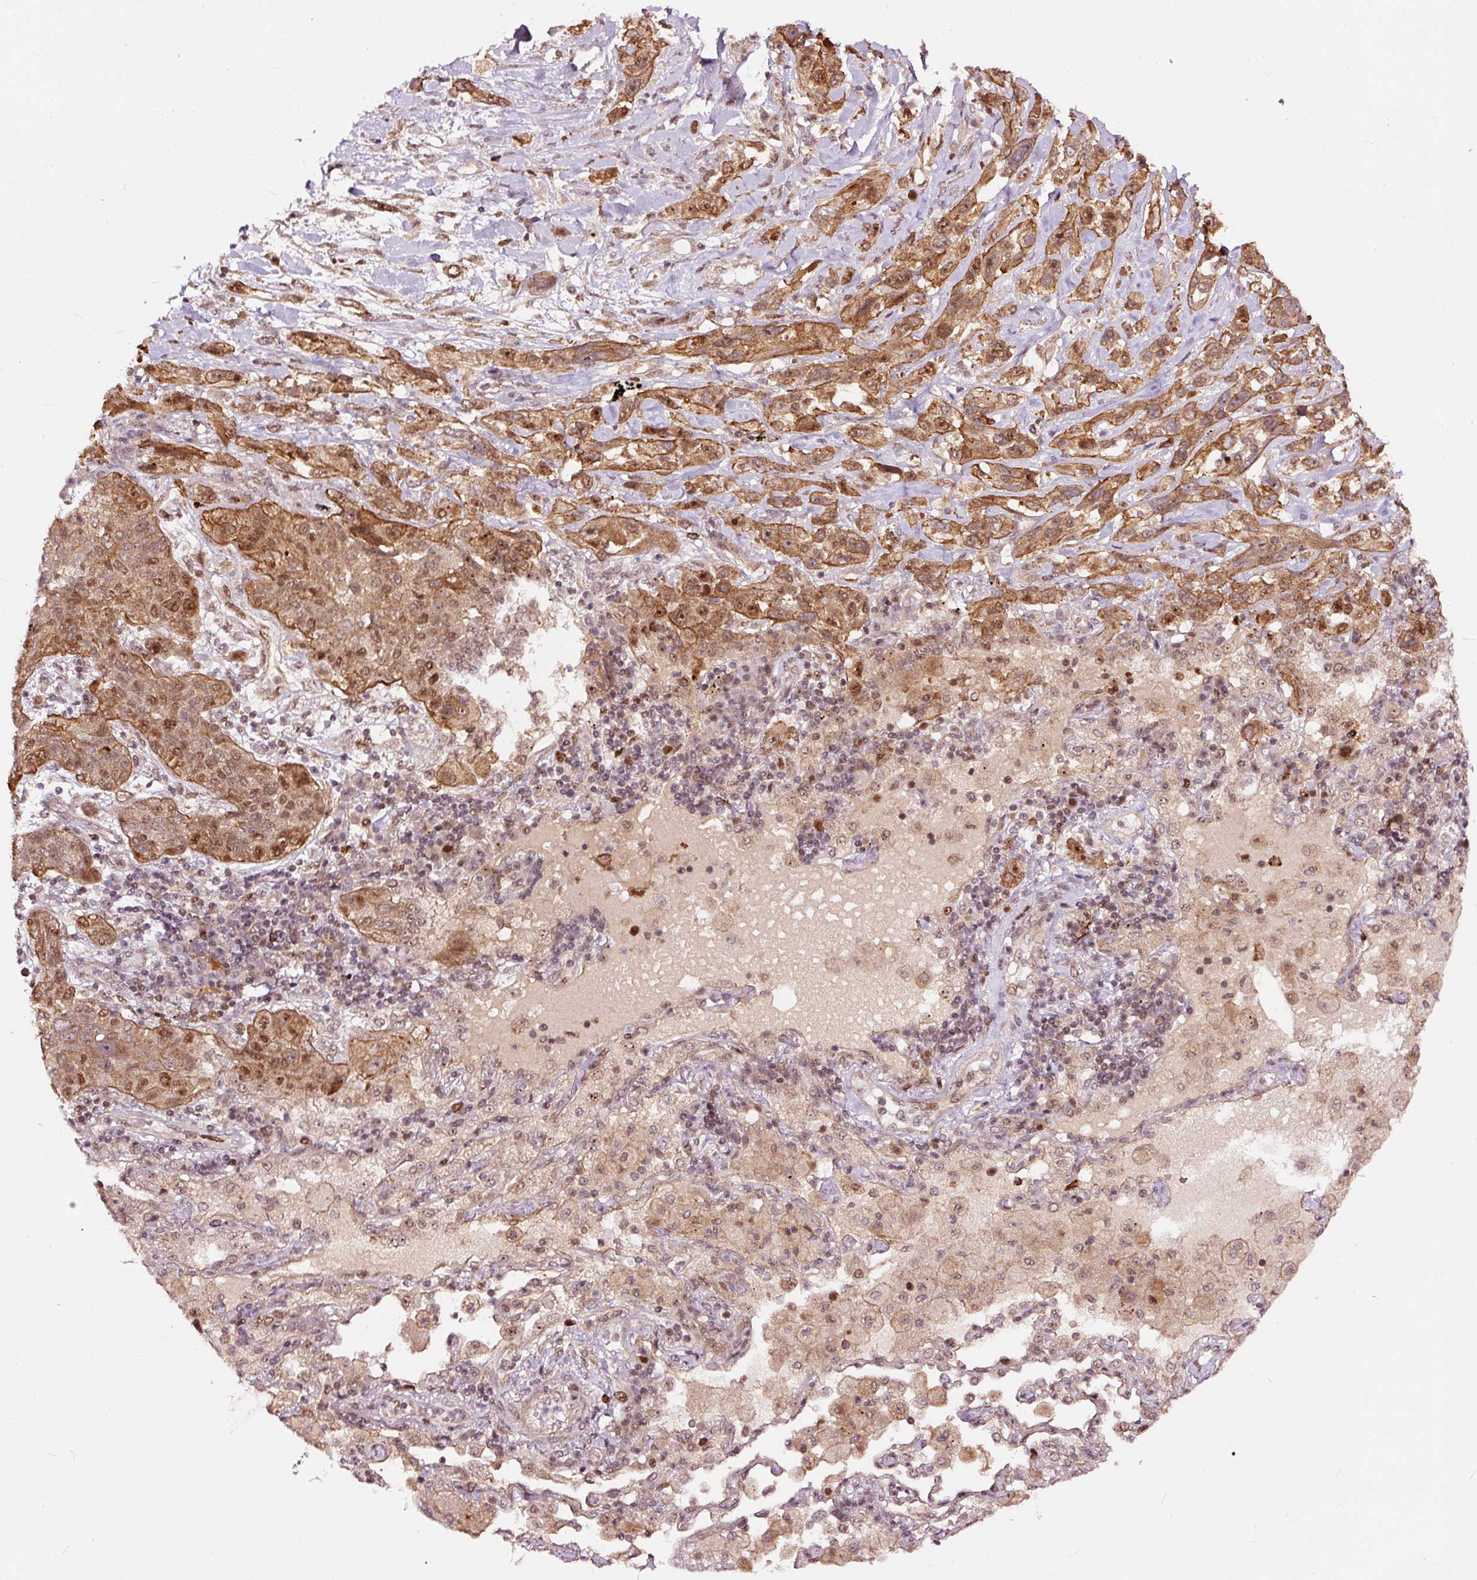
{"staining": {"intensity": "moderate", "quantity": "25%-75%", "location": "cytoplasmic/membranous,nuclear"}, "tissue": "lung cancer", "cell_type": "Tumor cells", "image_type": "cancer", "snomed": [{"axis": "morphology", "description": "Squamous cell carcinoma, NOS"}, {"axis": "topography", "description": "Lung"}], "caption": "Immunohistochemical staining of human squamous cell carcinoma (lung) shows medium levels of moderate cytoplasmic/membranous and nuclear positivity in about 25%-75% of tumor cells.", "gene": "RFC4", "patient": {"sex": "female", "age": 70}}